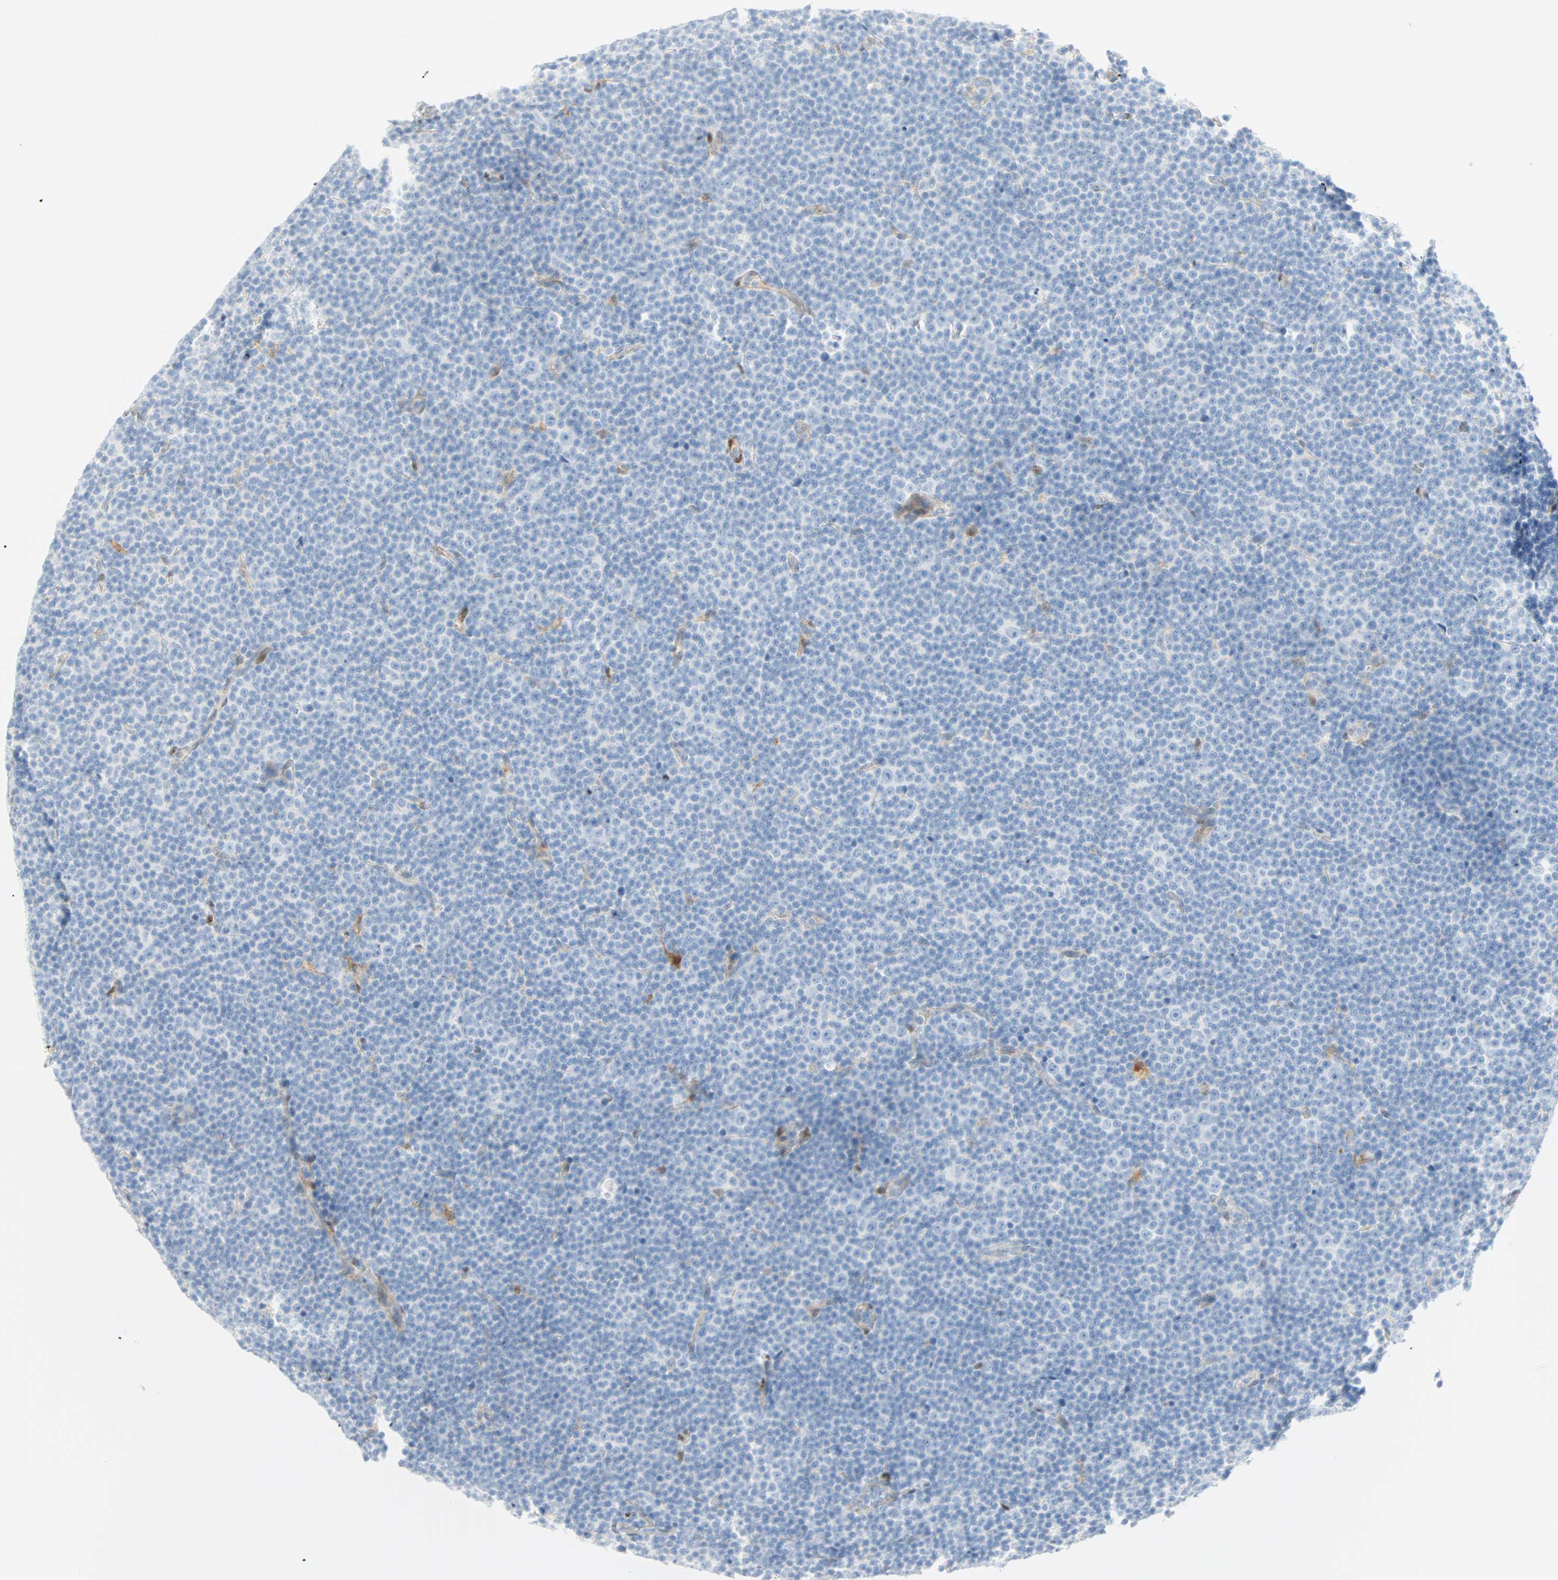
{"staining": {"intensity": "negative", "quantity": "none", "location": "none"}, "tissue": "lymphoma", "cell_type": "Tumor cells", "image_type": "cancer", "snomed": [{"axis": "morphology", "description": "Malignant lymphoma, non-Hodgkin's type, Low grade"}, {"axis": "topography", "description": "Lymph node"}], "caption": "High power microscopy image of an immunohistochemistry micrograph of lymphoma, revealing no significant positivity in tumor cells. (DAB IHC, high magnification).", "gene": "SELENBP1", "patient": {"sex": "female", "age": 67}}